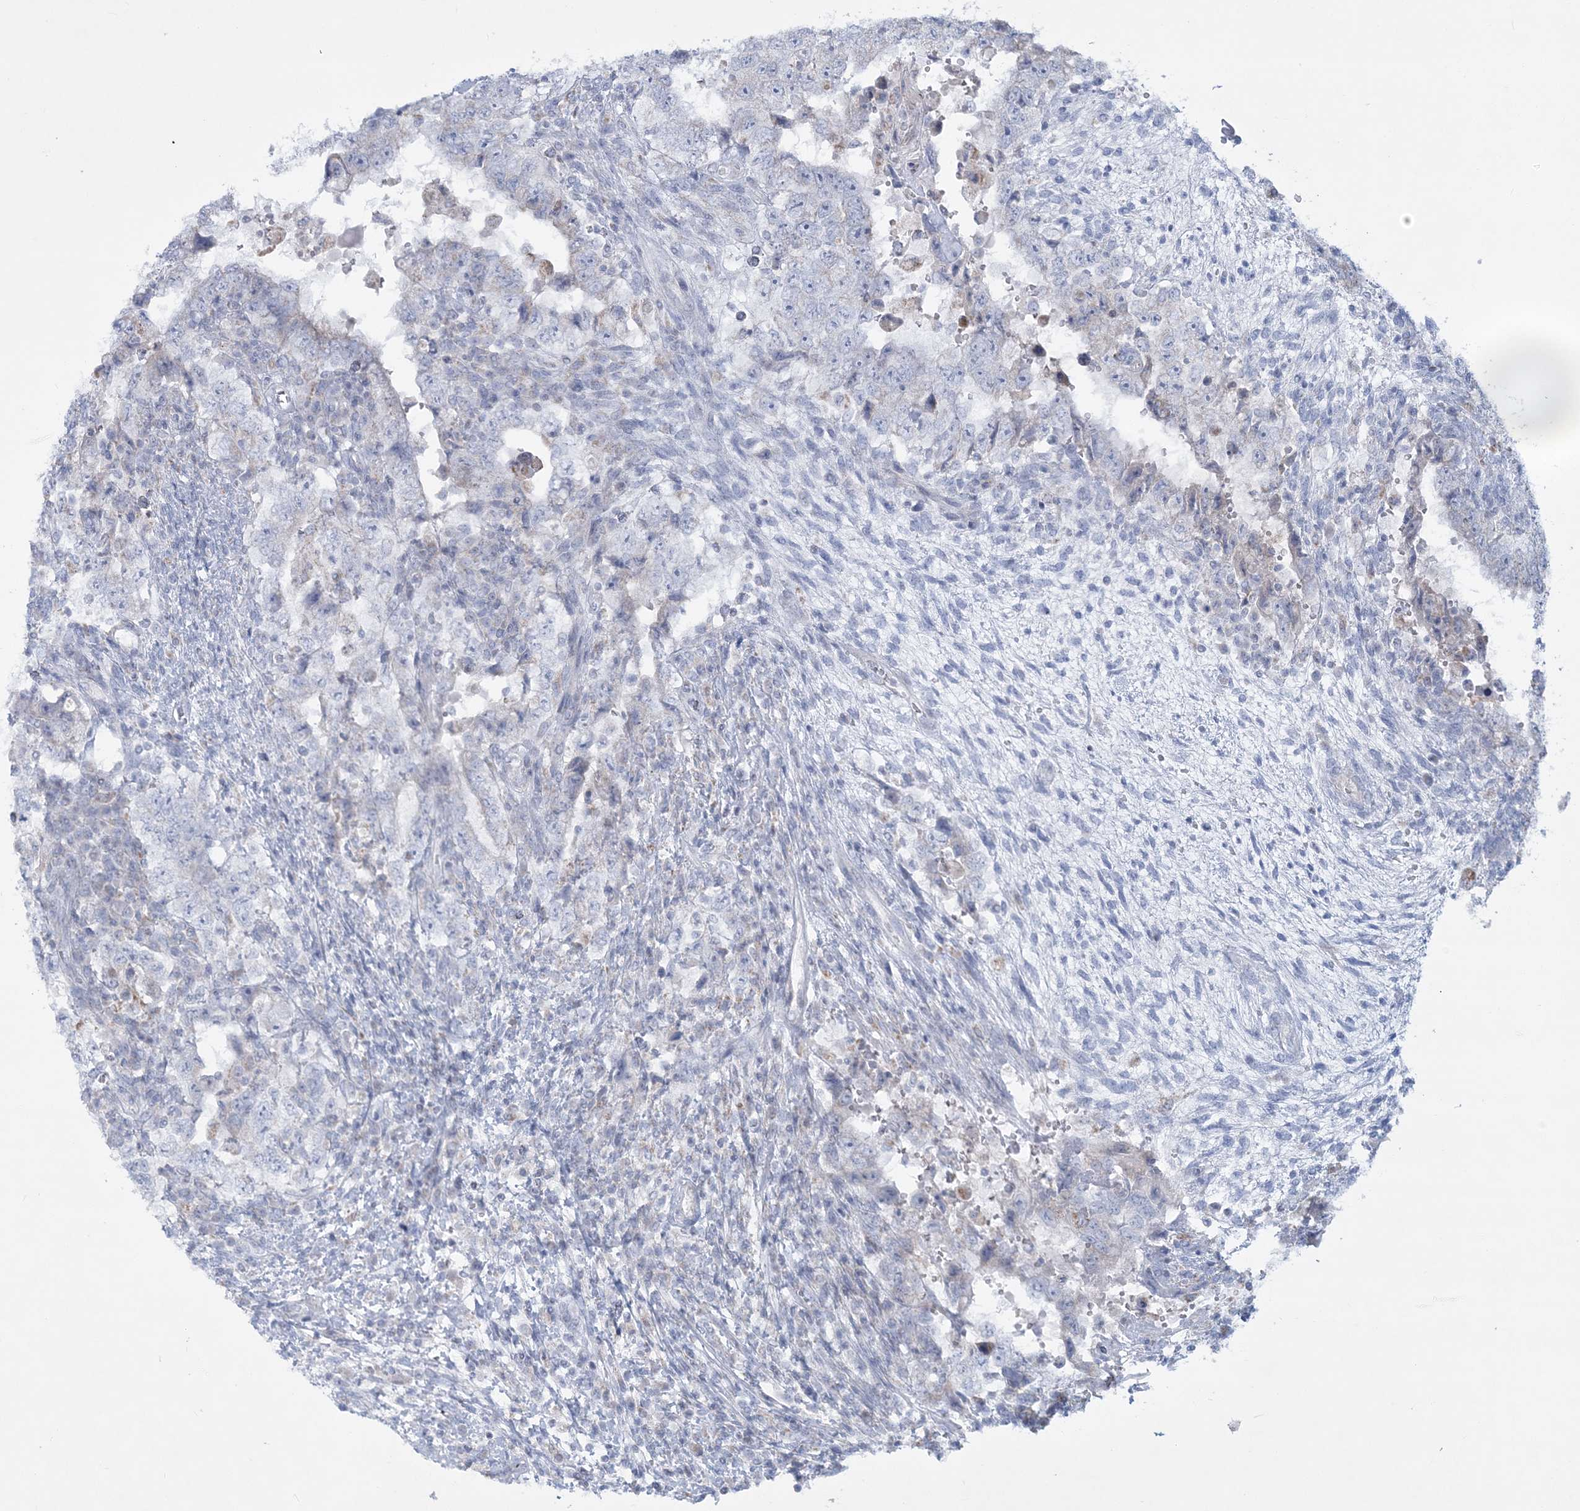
{"staining": {"intensity": "negative", "quantity": "none", "location": "none"}, "tissue": "testis cancer", "cell_type": "Tumor cells", "image_type": "cancer", "snomed": [{"axis": "morphology", "description": "Carcinoma, Embryonal, NOS"}, {"axis": "topography", "description": "Testis"}], "caption": "This is a histopathology image of IHC staining of testis embryonal carcinoma, which shows no positivity in tumor cells.", "gene": "TBC1D7", "patient": {"sex": "male", "age": 26}}